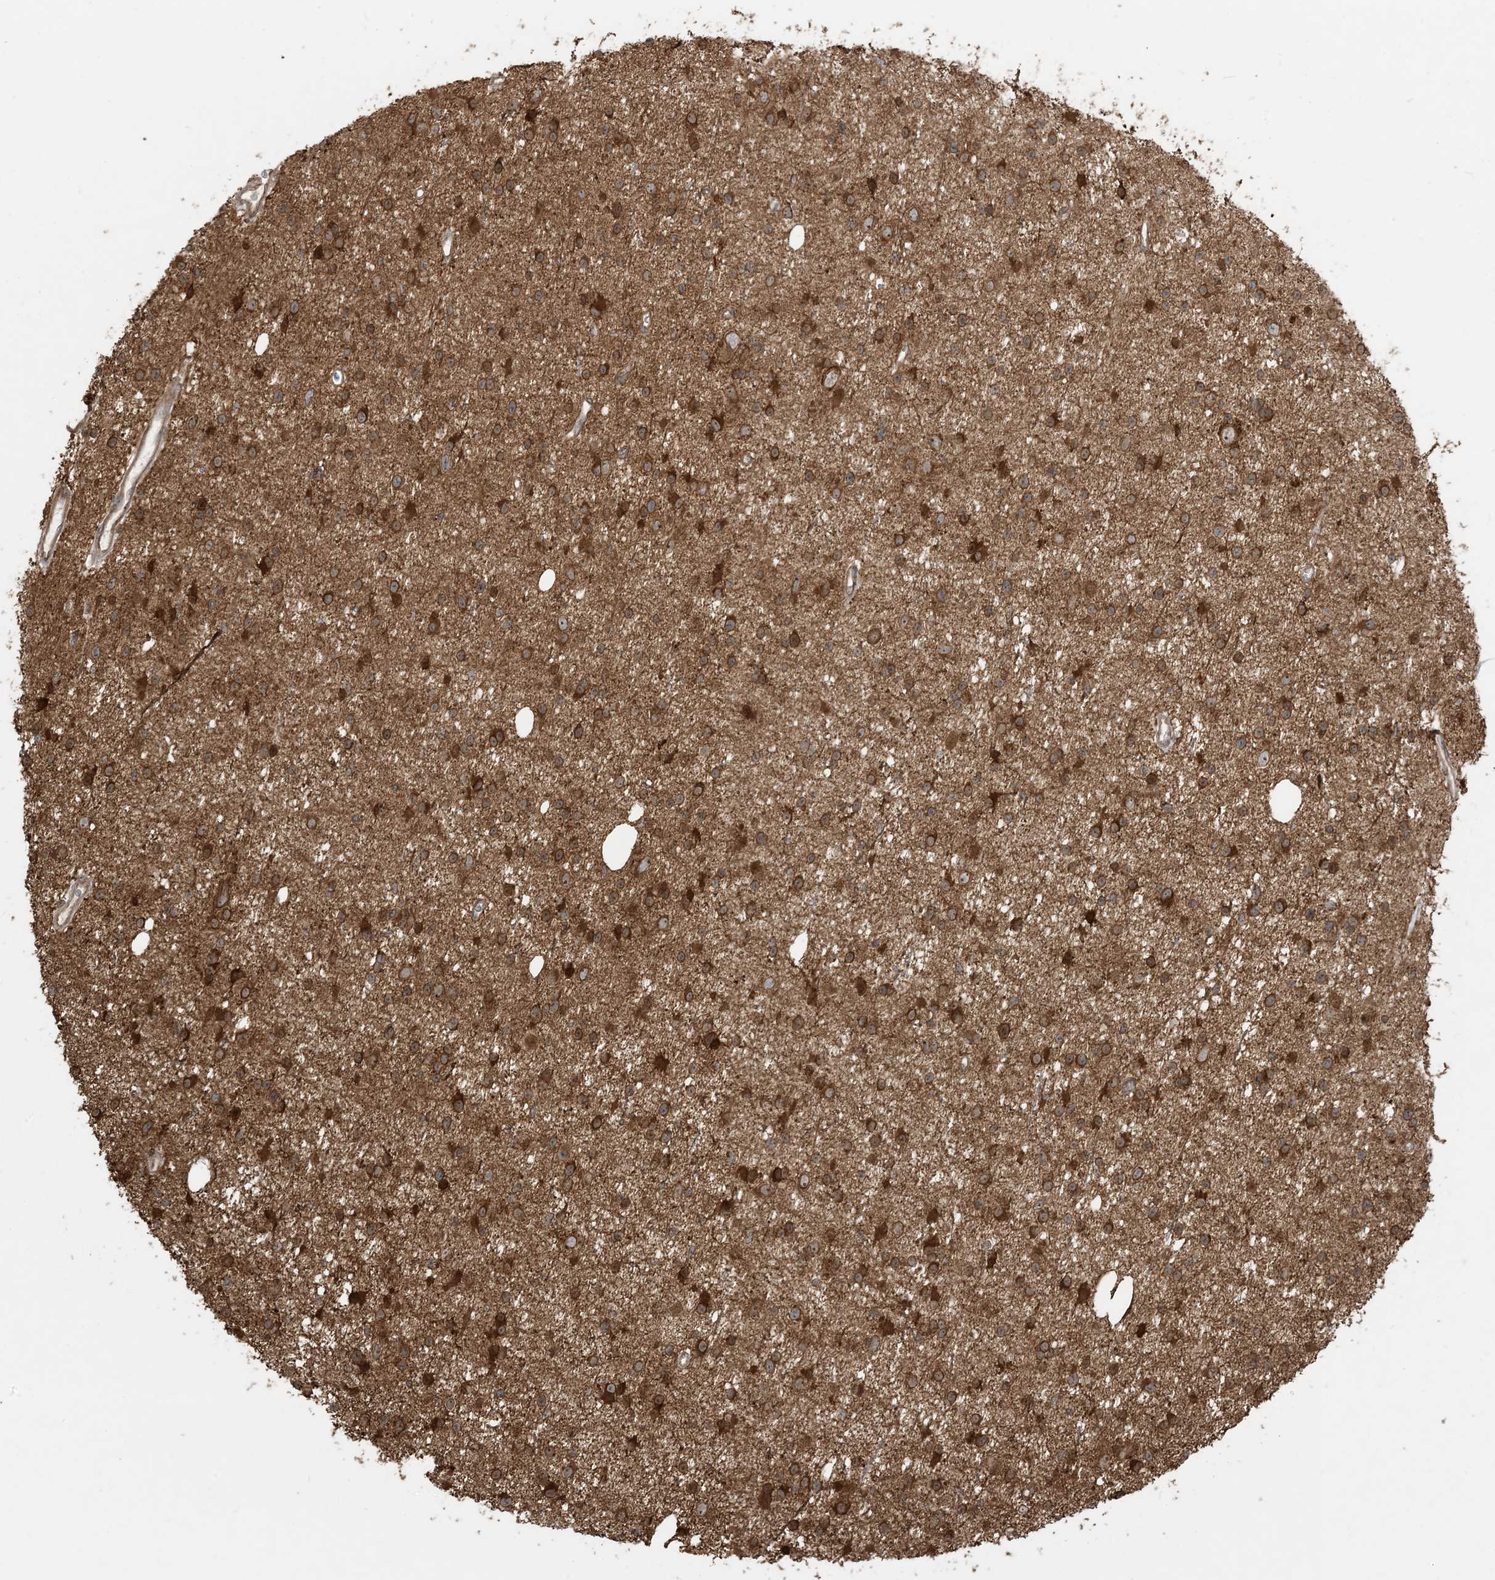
{"staining": {"intensity": "strong", "quantity": ">75%", "location": "cytoplasmic/membranous,nuclear"}, "tissue": "glioma", "cell_type": "Tumor cells", "image_type": "cancer", "snomed": [{"axis": "morphology", "description": "Glioma, malignant, Low grade"}, {"axis": "topography", "description": "Cerebral cortex"}], "caption": "Immunohistochemical staining of malignant glioma (low-grade) reveals strong cytoplasmic/membranous and nuclear protein expression in about >75% of tumor cells.", "gene": "SRP72", "patient": {"sex": "female", "age": 39}}